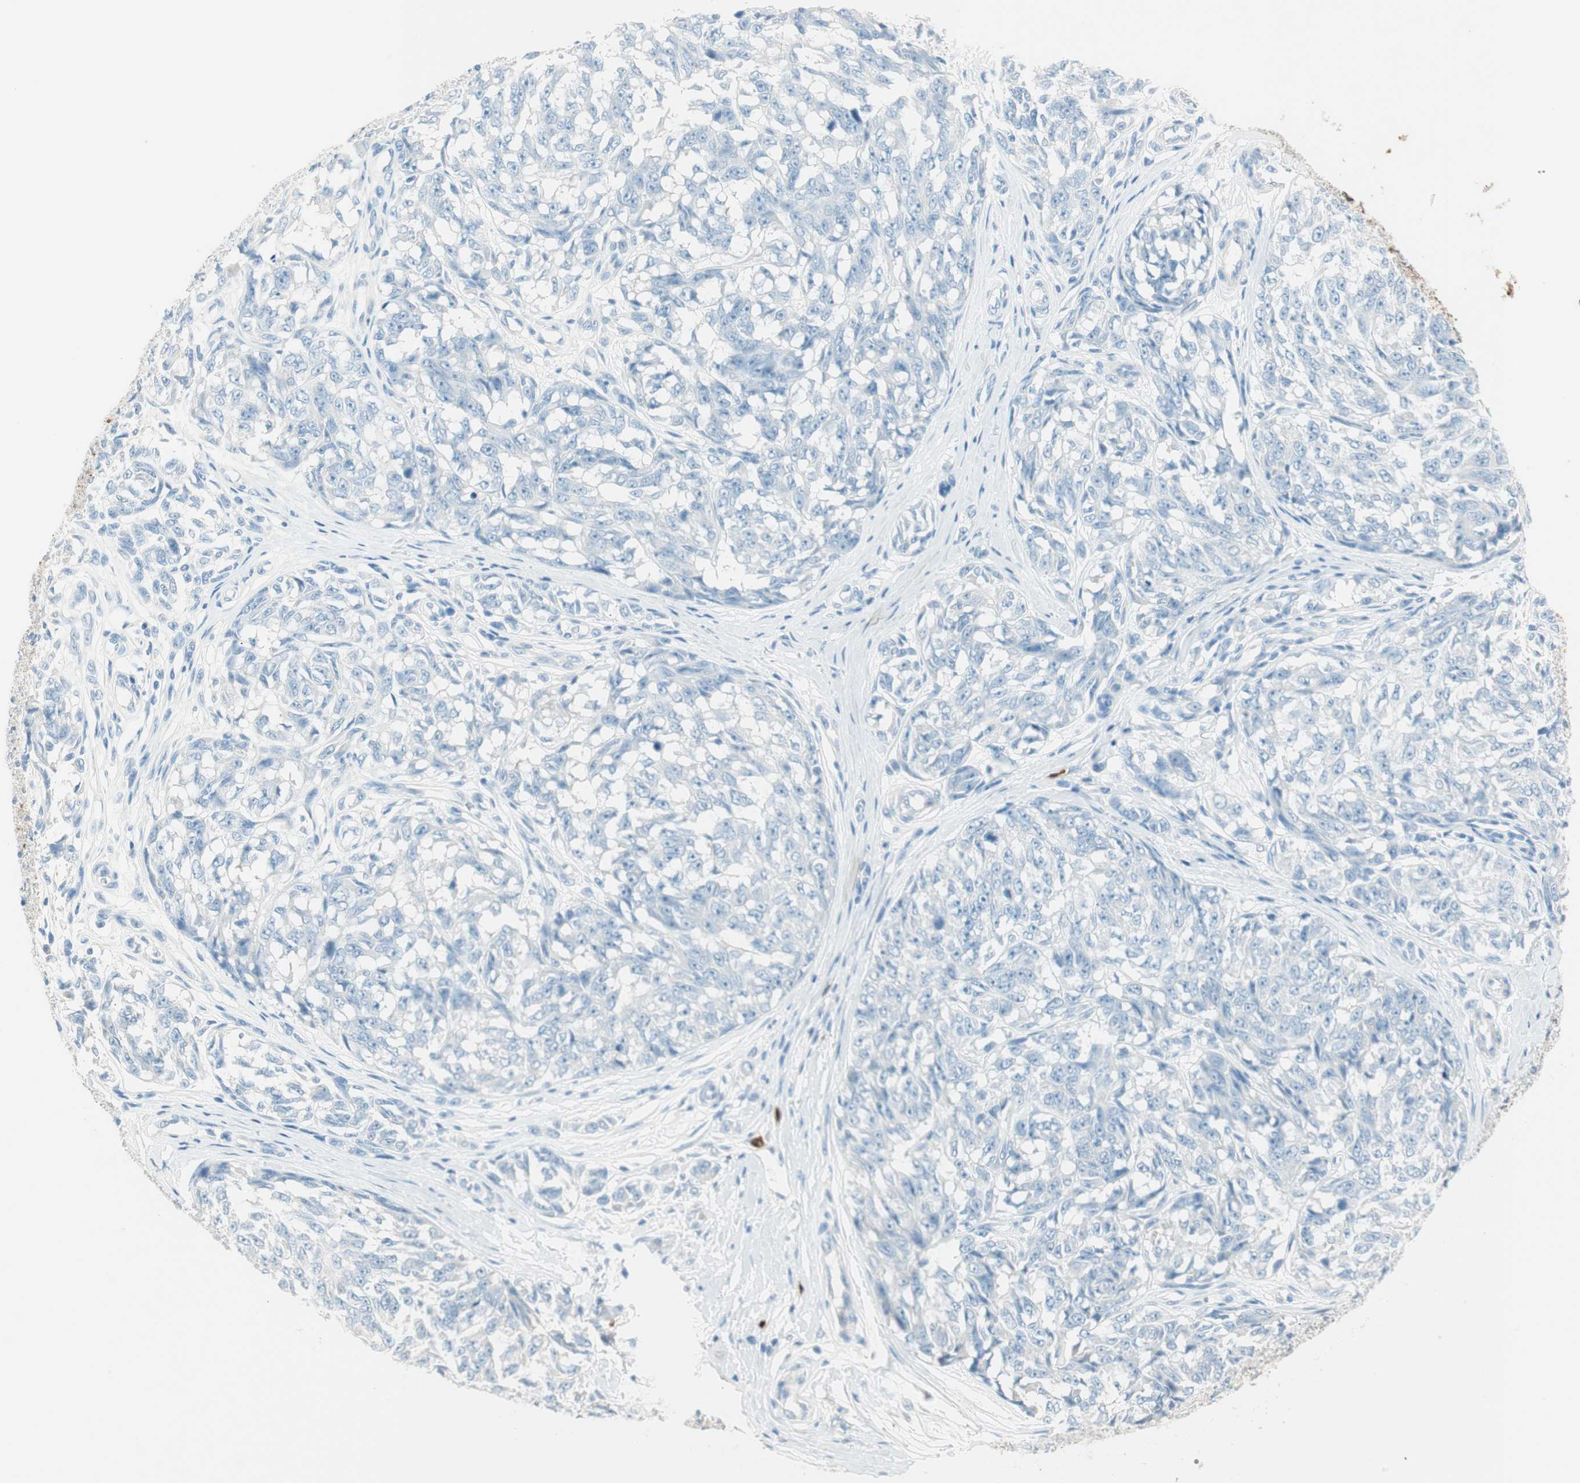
{"staining": {"intensity": "negative", "quantity": "none", "location": "none"}, "tissue": "melanoma", "cell_type": "Tumor cells", "image_type": "cancer", "snomed": [{"axis": "morphology", "description": "Malignant melanoma, NOS"}, {"axis": "topography", "description": "Skin"}], "caption": "Immunohistochemistry image of neoplastic tissue: human melanoma stained with DAB (3,3'-diaminobenzidine) demonstrates no significant protein positivity in tumor cells.", "gene": "HPGD", "patient": {"sex": "female", "age": 64}}